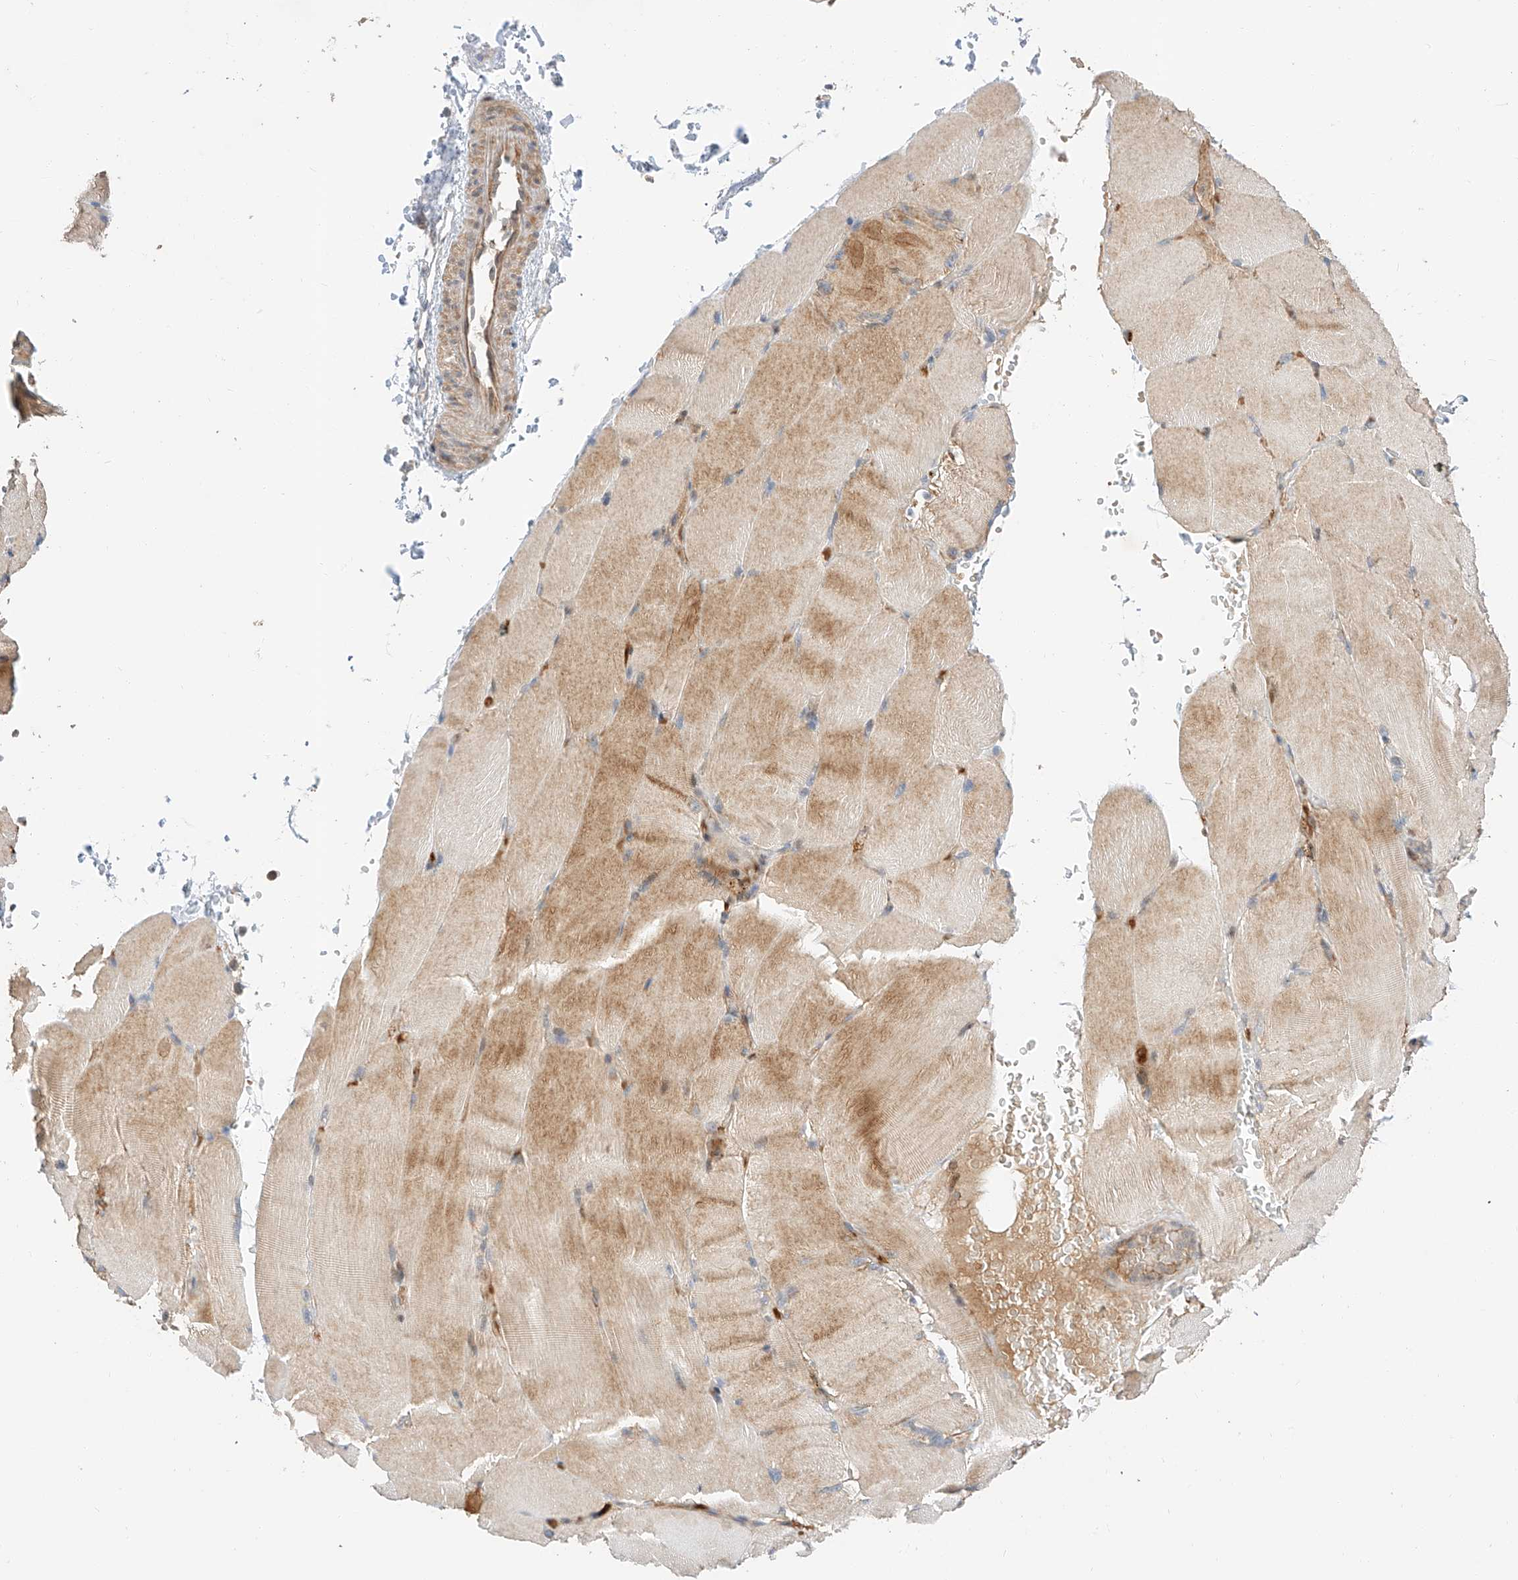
{"staining": {"intensity": "moderate", "quantity": "25%-75%", "location": "cytoplasmic/membranous"}, "tissue": "skeletal muscle", "cell_type": "Myocytes", "image_type": "normal", "snomed": [{"axis": "morphology", "description": "Normal tissue, NOS"}, {"axis": "topography", "description": "Skeletal muscle"}, {"axis": "topography", "description": "Parathyroid gland"}], "caption": "Immunohistochemistry (IHC) of normal skeletal muscle displays medium levels of moderate cytoplasmic/membranous expression in approximately 25%-75% of myocytes.", "gene": "RAB23", "patient": {"sex": "female", "age": 37}}